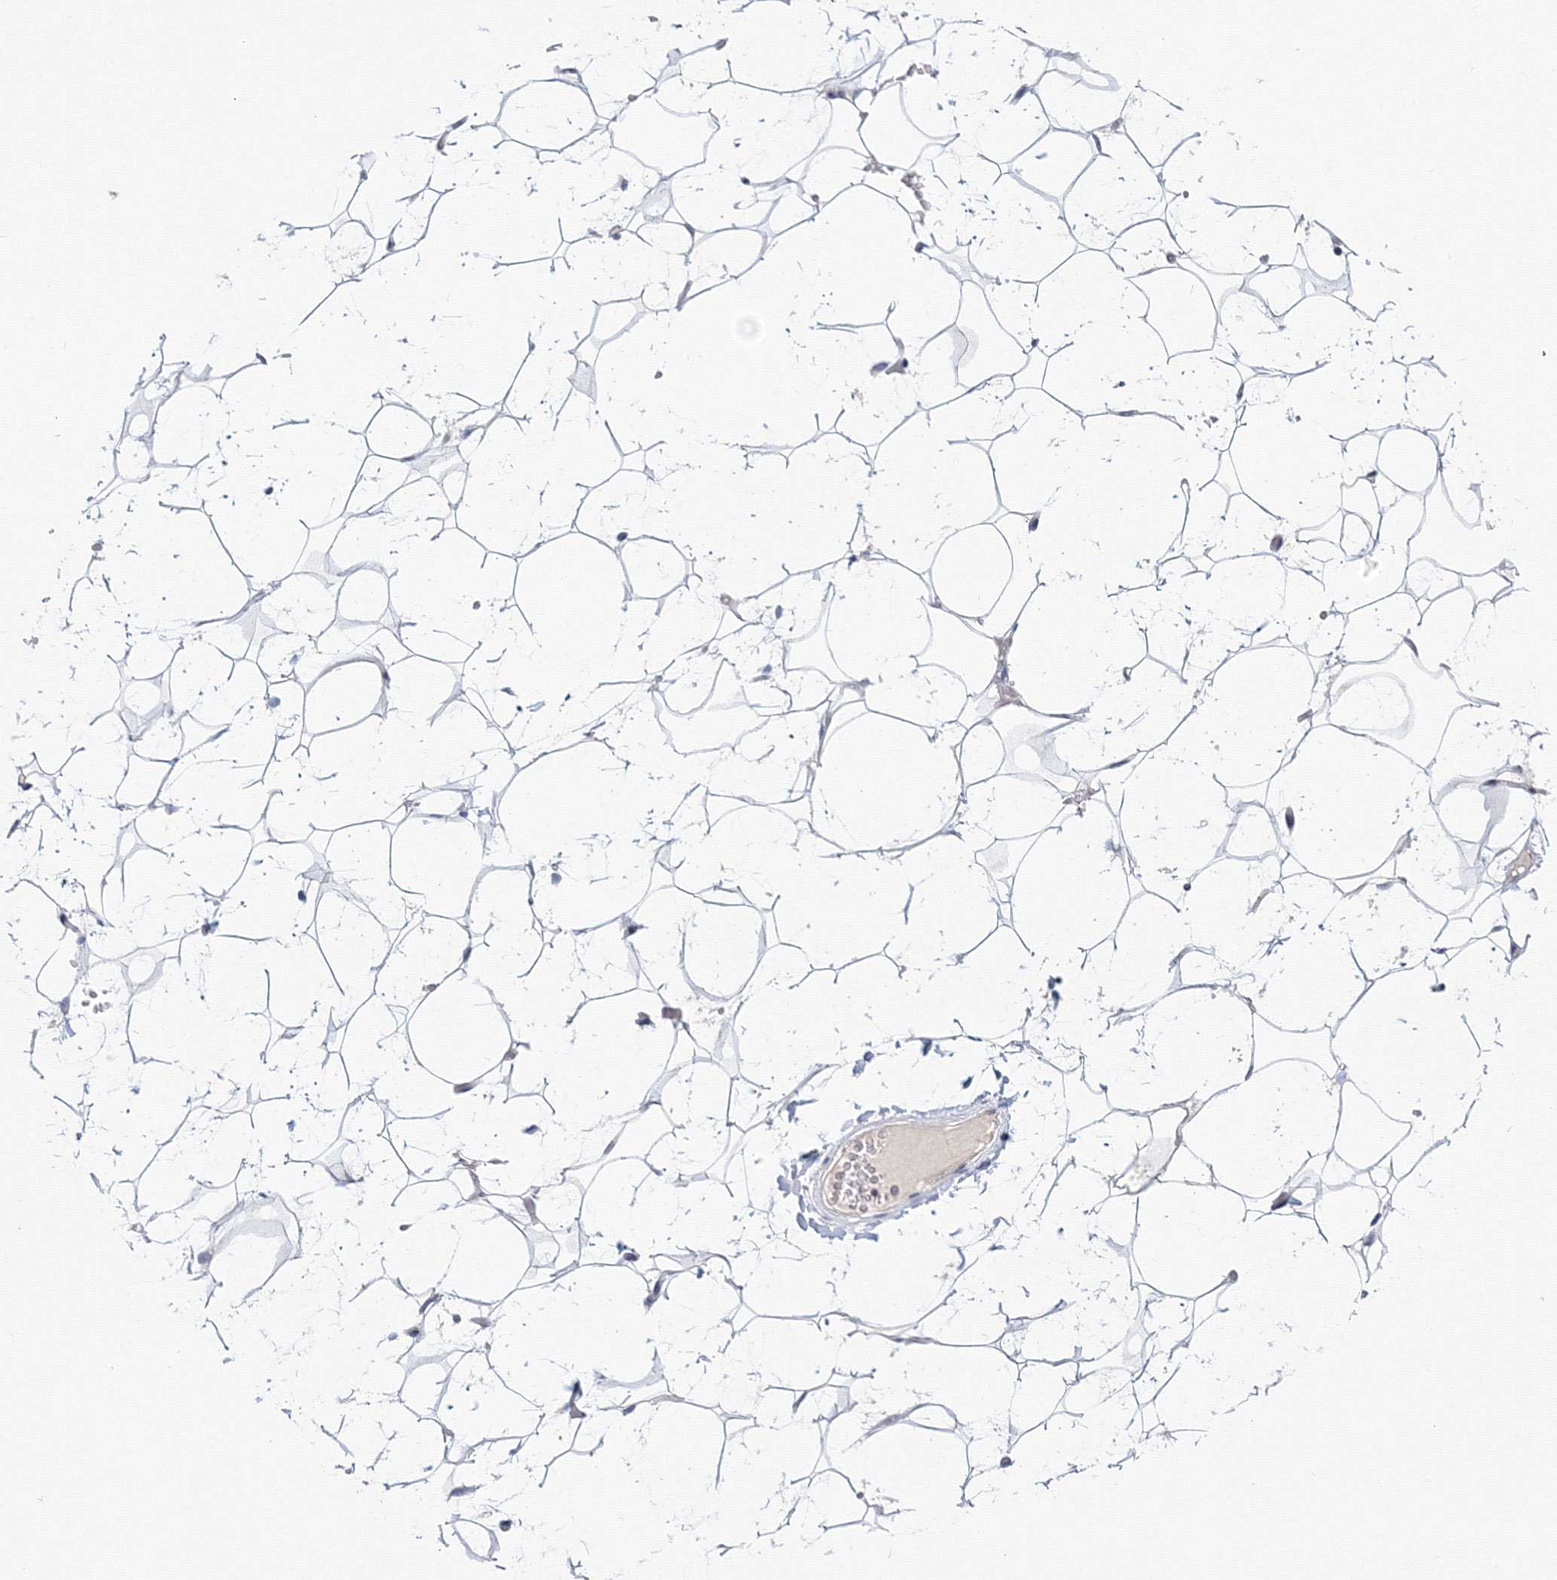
{"staining": {"intensity": "negative", "quantity": "none", "location": "none"}, "tissue": "adipose tissue", "cell_type": "Adipocytes", "image_type": "normal", "snomed": [{"axis": "morphology", "description": "Normal tissue, NOS"}, {"axis": "topography", "description": "Breast"}], "caption": "Immunohistochemistry photomicrograph of benign adipose tissue: human adipose tissue stained with DAB (3,3'-diaminobenzidine) exhibits no significant protein staining in adipocytes.", "gene": "SLC7A7", "patient": {"sex": "female", "age": 26}}